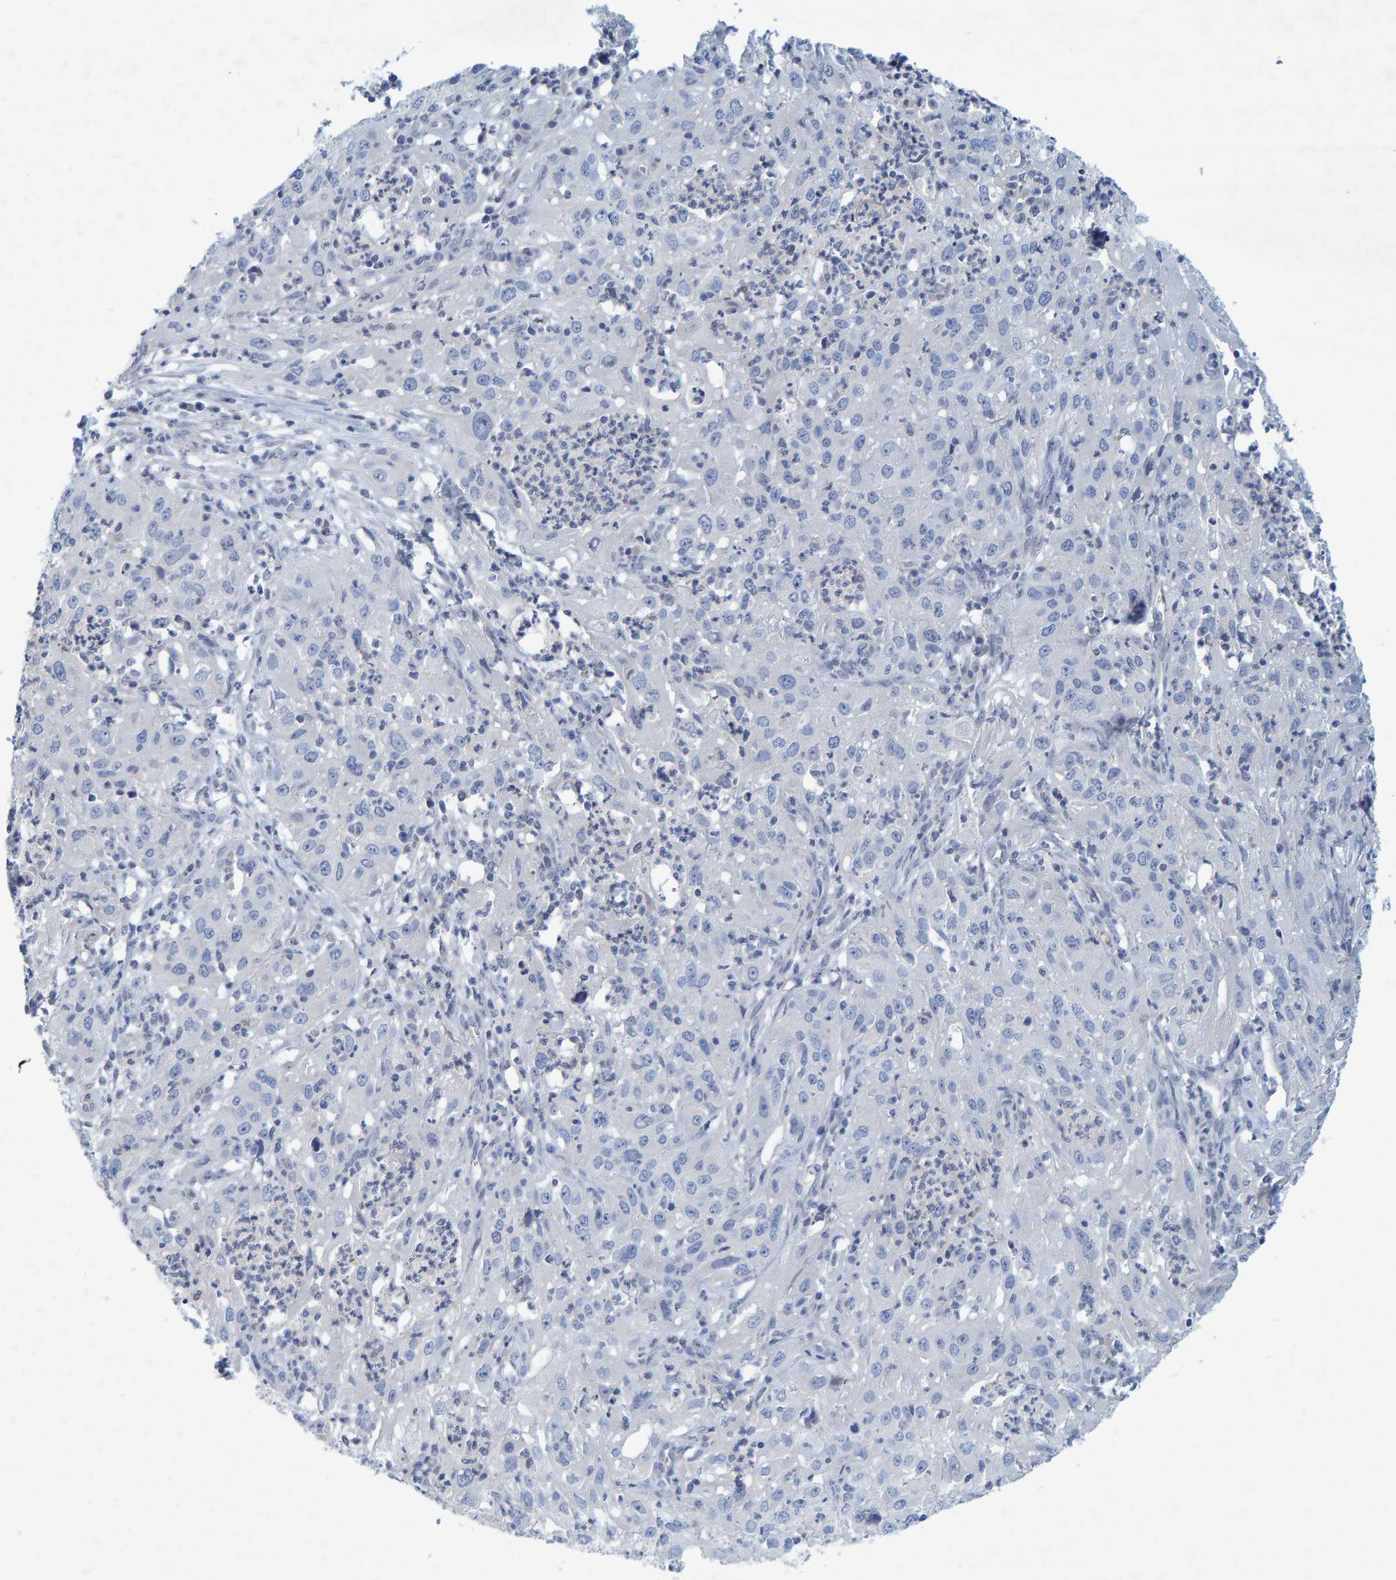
{"staining": {"intensity": "negative", "quantity": "none", "location": "none"}, "tissue": "cervical cancer", "cell_type": "Tumor cells", "image_type": "cancer", "snomed": [{"axis": "morphology", "description": "Squamous cell carcinoma, NOS"}, {"axis": "topography", "description": "Cervix"}], "caption": "Immunohistochemistry (IHC) of cervical cancer (squamous cell carcinoma) demonstrates no expression in tumor cells.", "gene": "ALAD", "patient": {"sex": "female", "age": 32}}